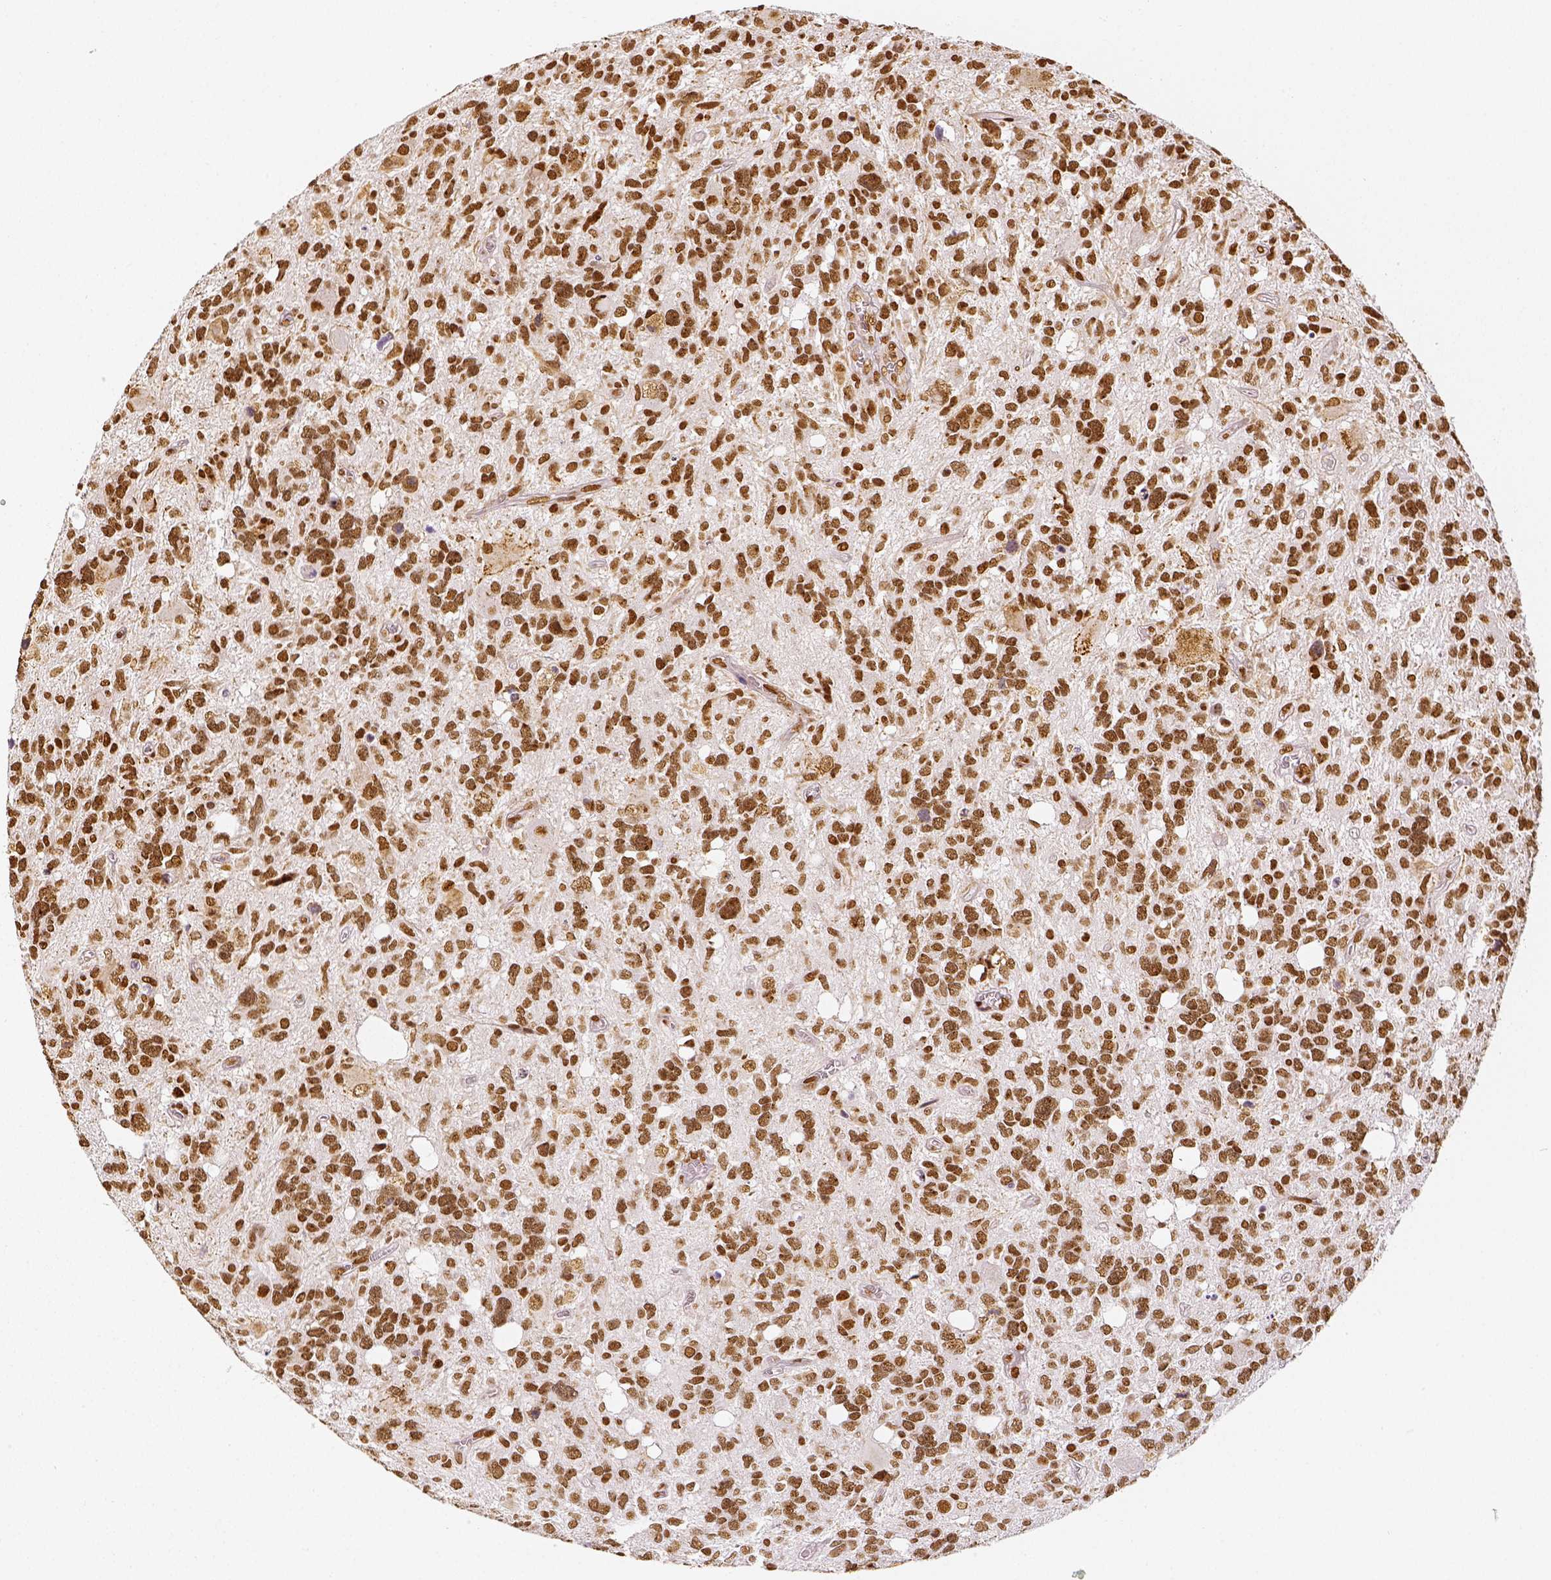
{"staining": {"intensity": "moderate", "quantity": ">75%", "location": "nuclear"}, "tissue": "glioma", "cell_type": "Tumor cells", "image_type": "cancer", "snomed": [{"axis": "morphology", "description": "Glioma, malignant, High grade"}, {"axis": "topography", "description": "Brain"}], "caption": "Malignant high-grade glioma stained for a protein exhibits moderate nuclear positivity in tumor cells.", "gene": "KDM5B", "patient": {"sex": "male", "age": 49}}